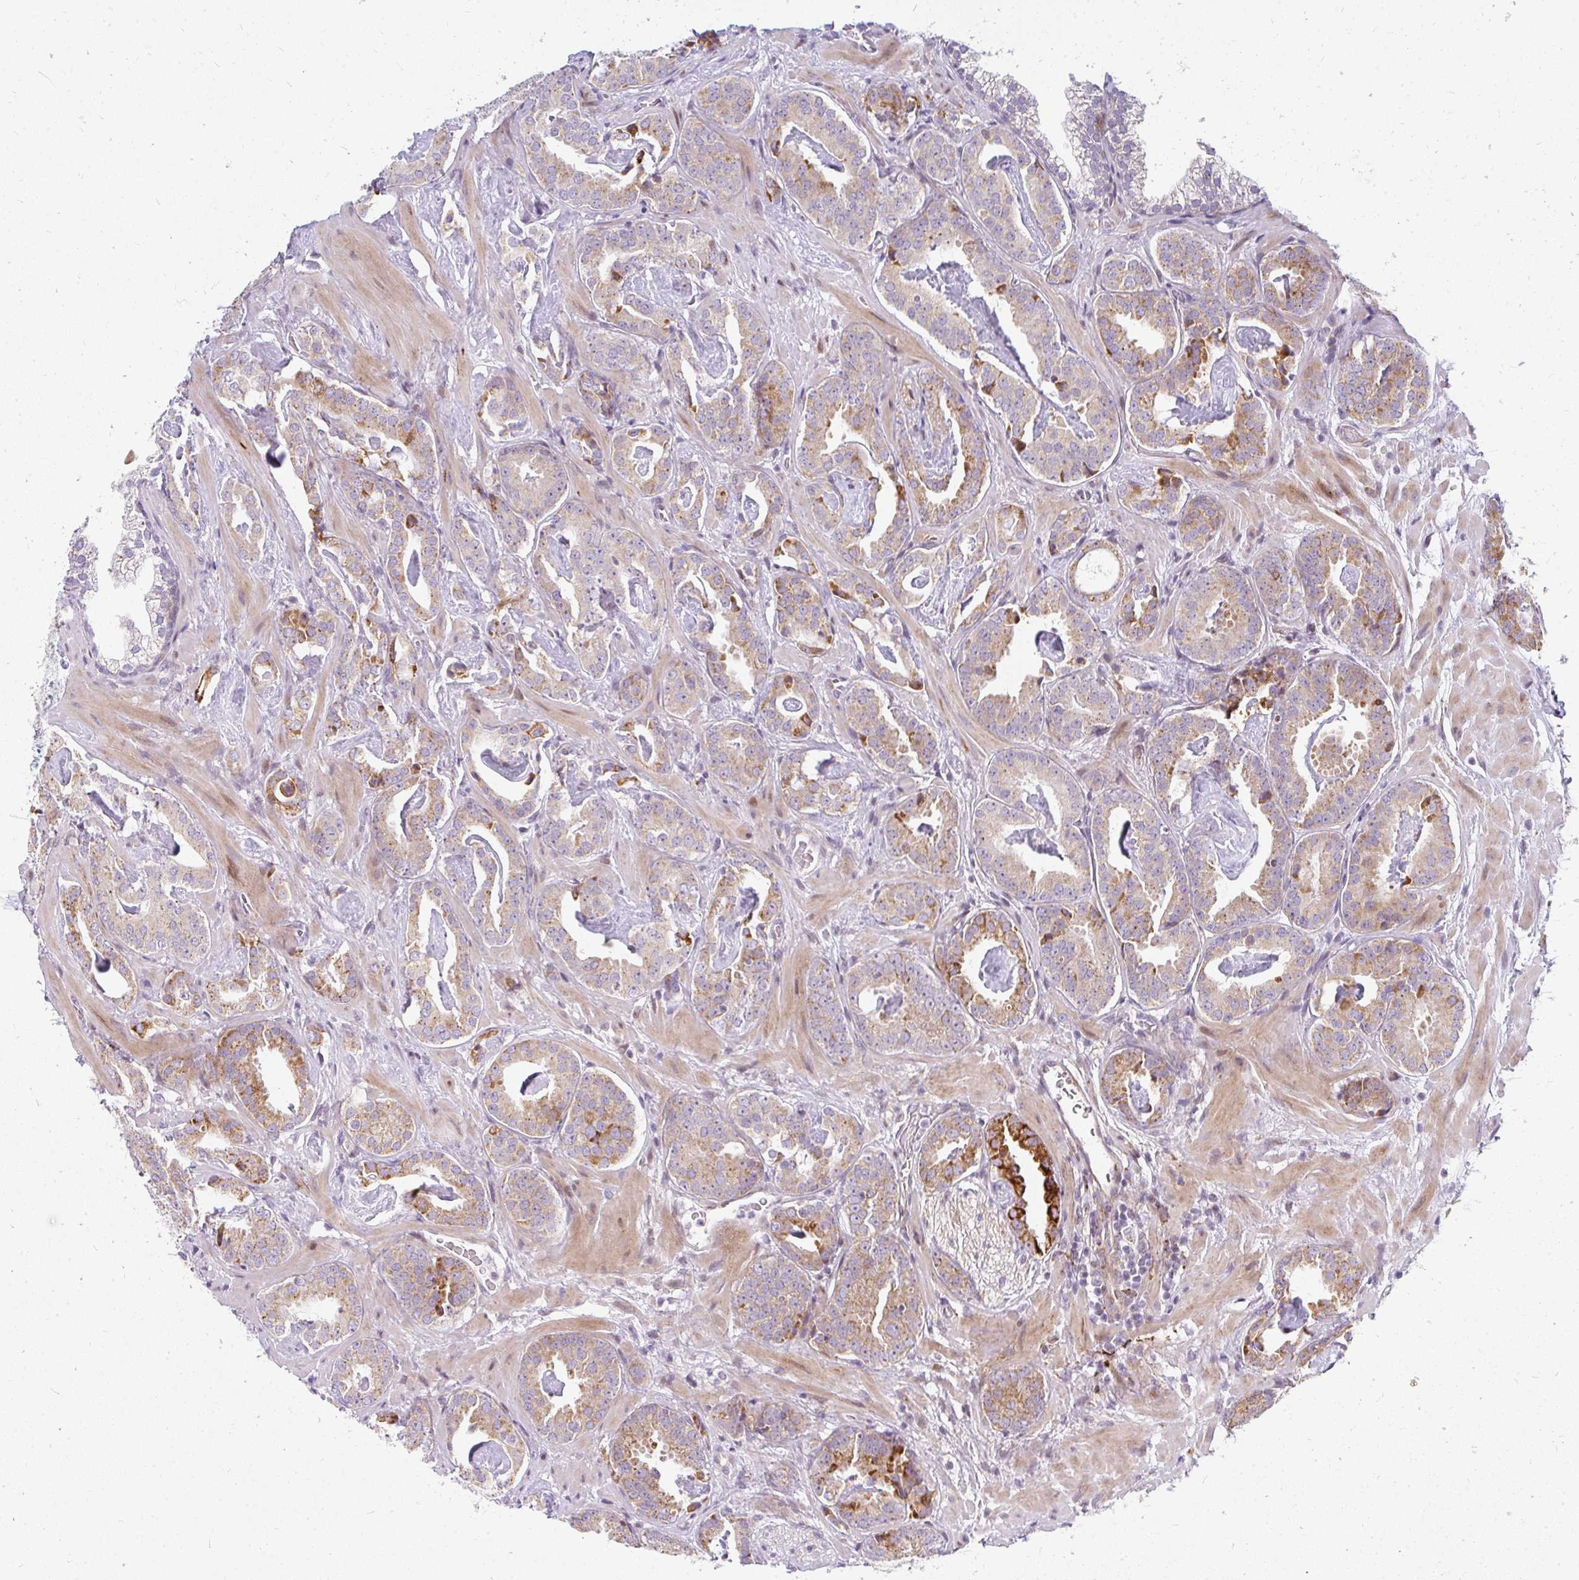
{"staining": {"intensity": "moderate", "quantity": "25%-75%", "location": "cytoplasmic/membranous"}, "tissue": "prostate cancer", "cell_type": "Tumor cells", "image_type": "cancer", "snomed": [{"axis": "morphology", "description": "Adenocarcinoma, Low grade"}, {"axis": "topography", "description": "Prostate"}], "caption": "Human prostate adenocarcinoma (low-grade) stained with a protein marker displays moderate staining in tumor cells.", "gene": "PLA2G5", "patient": {"sex": "male", "age": 62}}